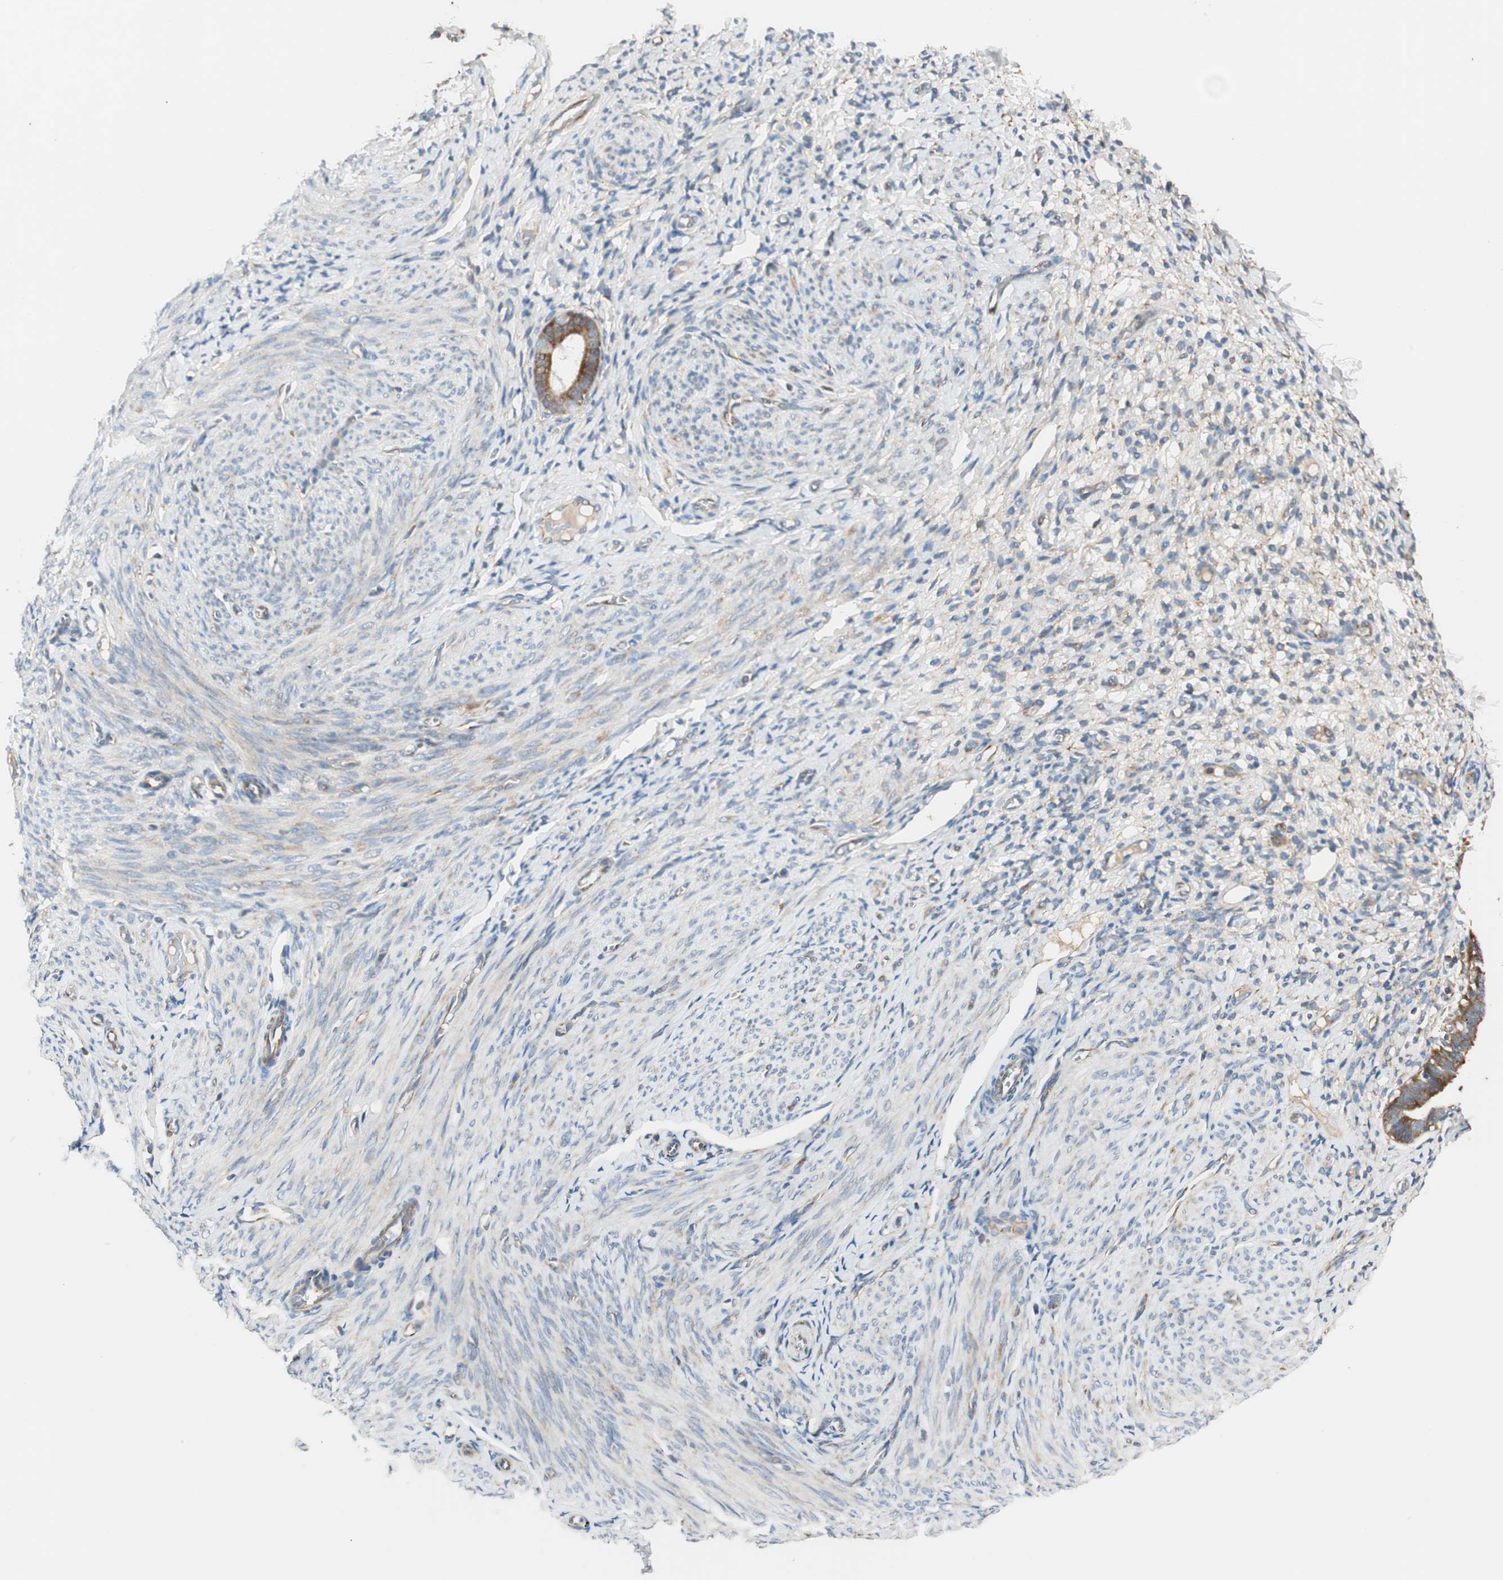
{"staining": {"intensity": "weak", "quantity": "25%-75%", "location": "cytoplasmic/membranous"}, "tissue": "endometrium", "cell_type": "Cells in endometrial stroma", "image_type": "normal", "snomed": [{"axis": "morphology", "description": "Normal tissue, NOS"}, {"axis": "topography", "description": "Endometrium"}], "caption": "DAB immunohistochemical staining of benign endometrium reveals weak cytoplasmic/membranous protein positivity in about 25%-75% of cells in endometrial stroma.", "gene": "RPL23", "patient": {"sex": "female", "age": 61}}